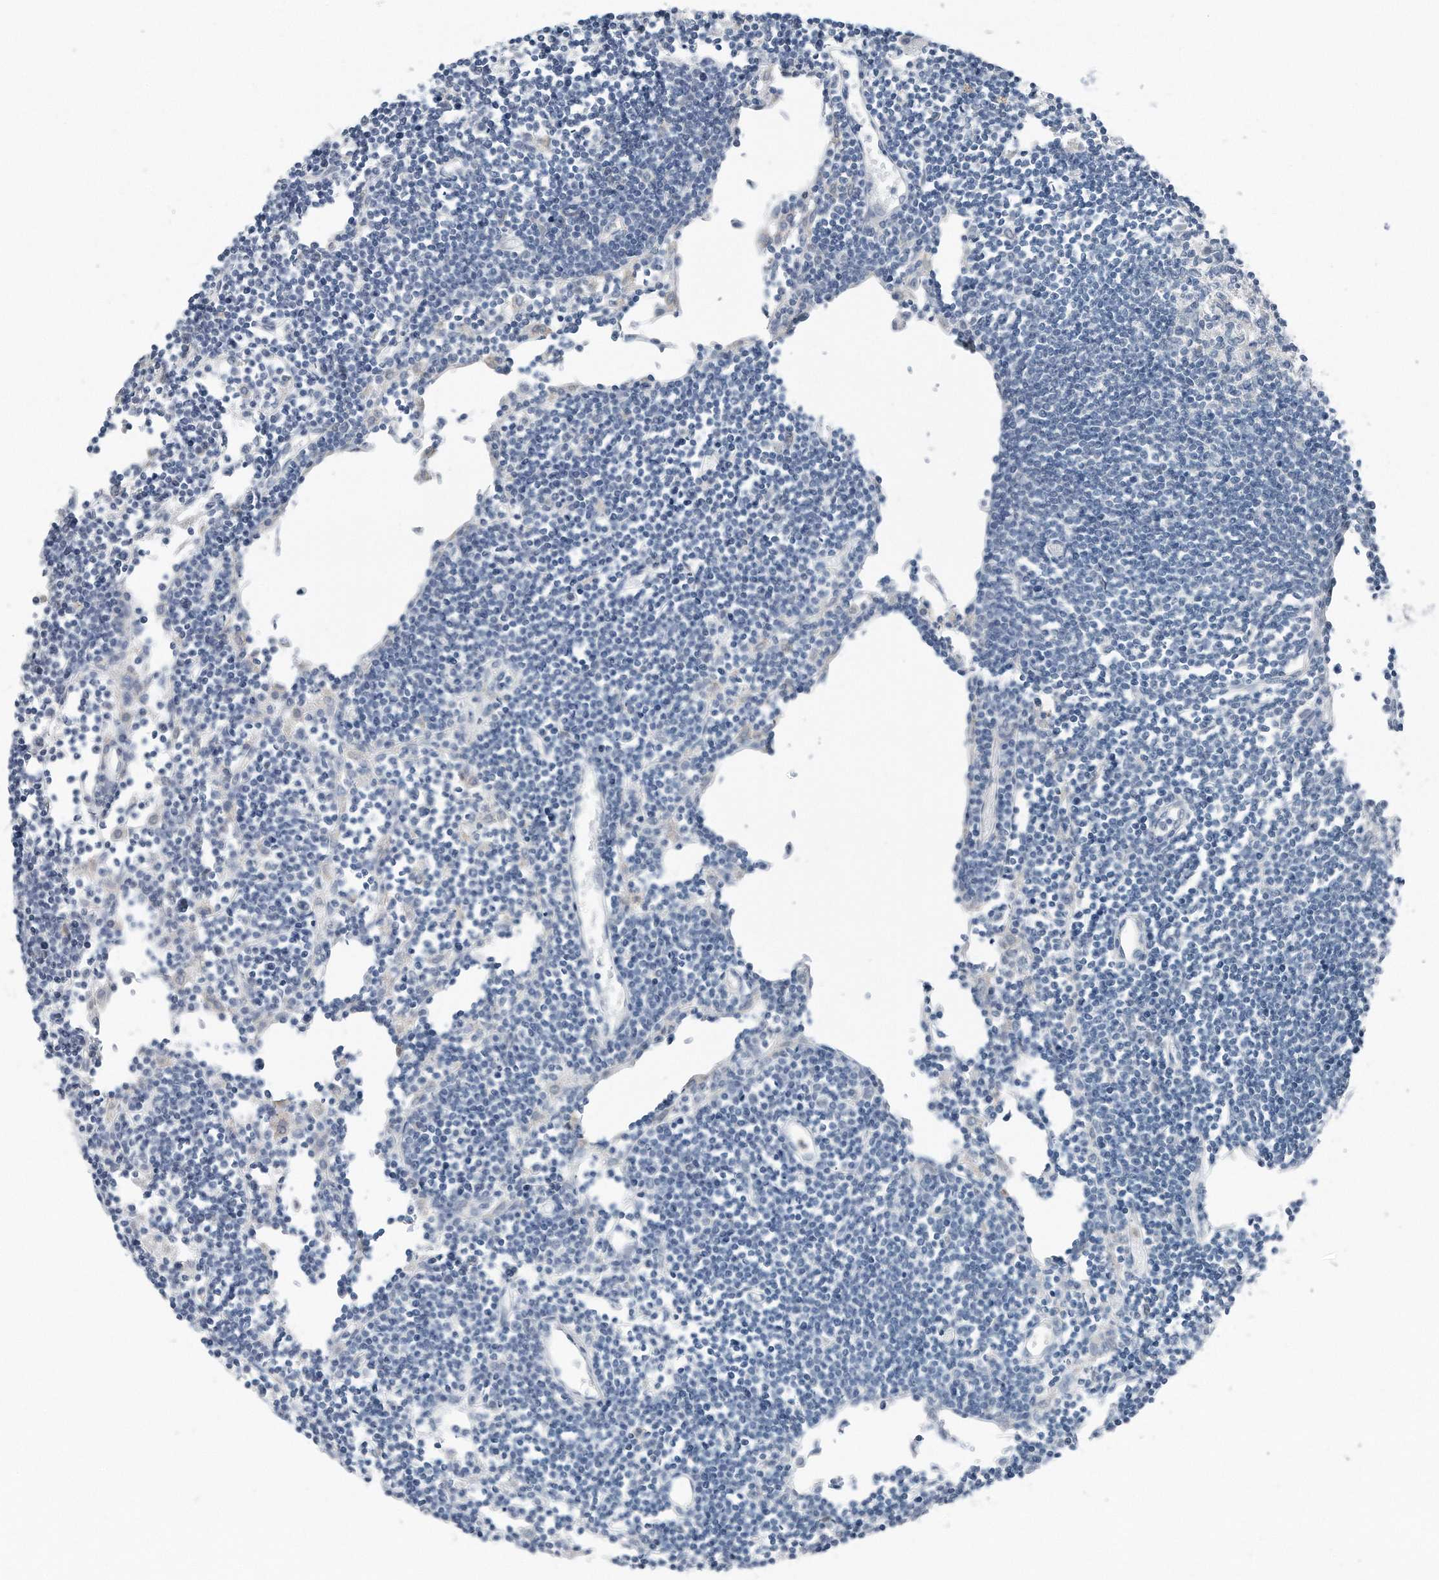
{"staining": {"intensity": "negative", "quantity": "none", "location": "none"}, "tissue": "lymph node", "cell_type": "Germinal center cells", "image_type": "normal", "snomed": [{"axis": "morphology", "description": "Normal tissue, NOS"}, {"axis": "topography", "description": "Lymph node"}], "caption": "IHC micrograph of unremarkable lymph node: human lymph node stained with DAB demonstrates no significant protein staining in germinal center cells. (Brightfield microscopy of DAB (3,3'-diaminobenzidine) immunohistochemistry (IHC) at high magnification).", "gene": "YRDC", "patient": {"sex": "female", "age": 11}}